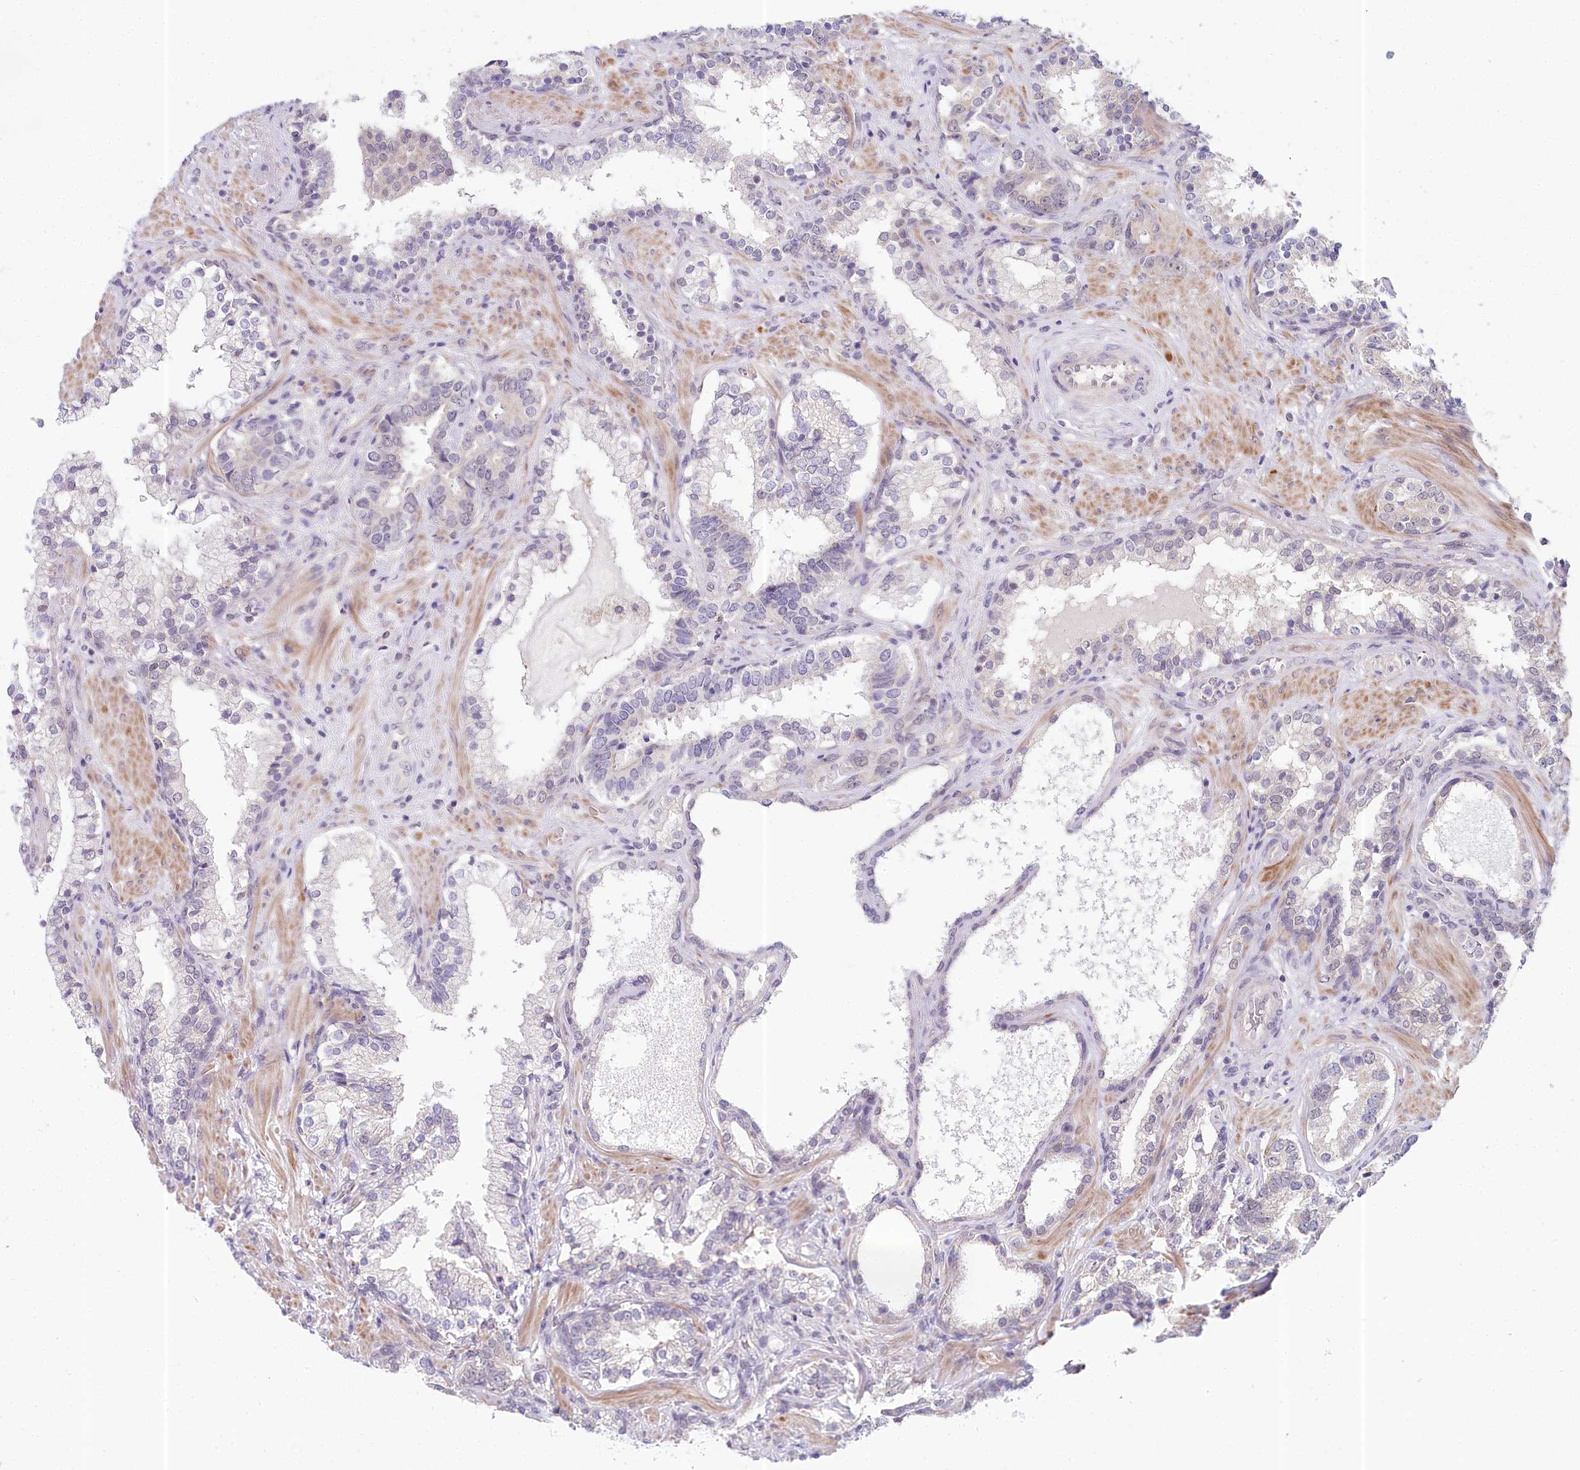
{"staining": {"intensity": "negative", "quantity": "none", "location": "none"}, "tissue": "prostate cancer", "cell_type": "Tumor cells", "image_type": "cancer", "snomed": [{"axis": "morphology", "description": "Adenocarcinoma, High grade"}, {"axis": "topography", "description": "Prostate"}], "caption": "This is an immunohistochemistry histopathology image of prostate cancer (adenocarcinoma (high-grade)). There is no staining in tumor cells.", "gene": "AMTN", "patient": {"sex": "male", "age": 58}}